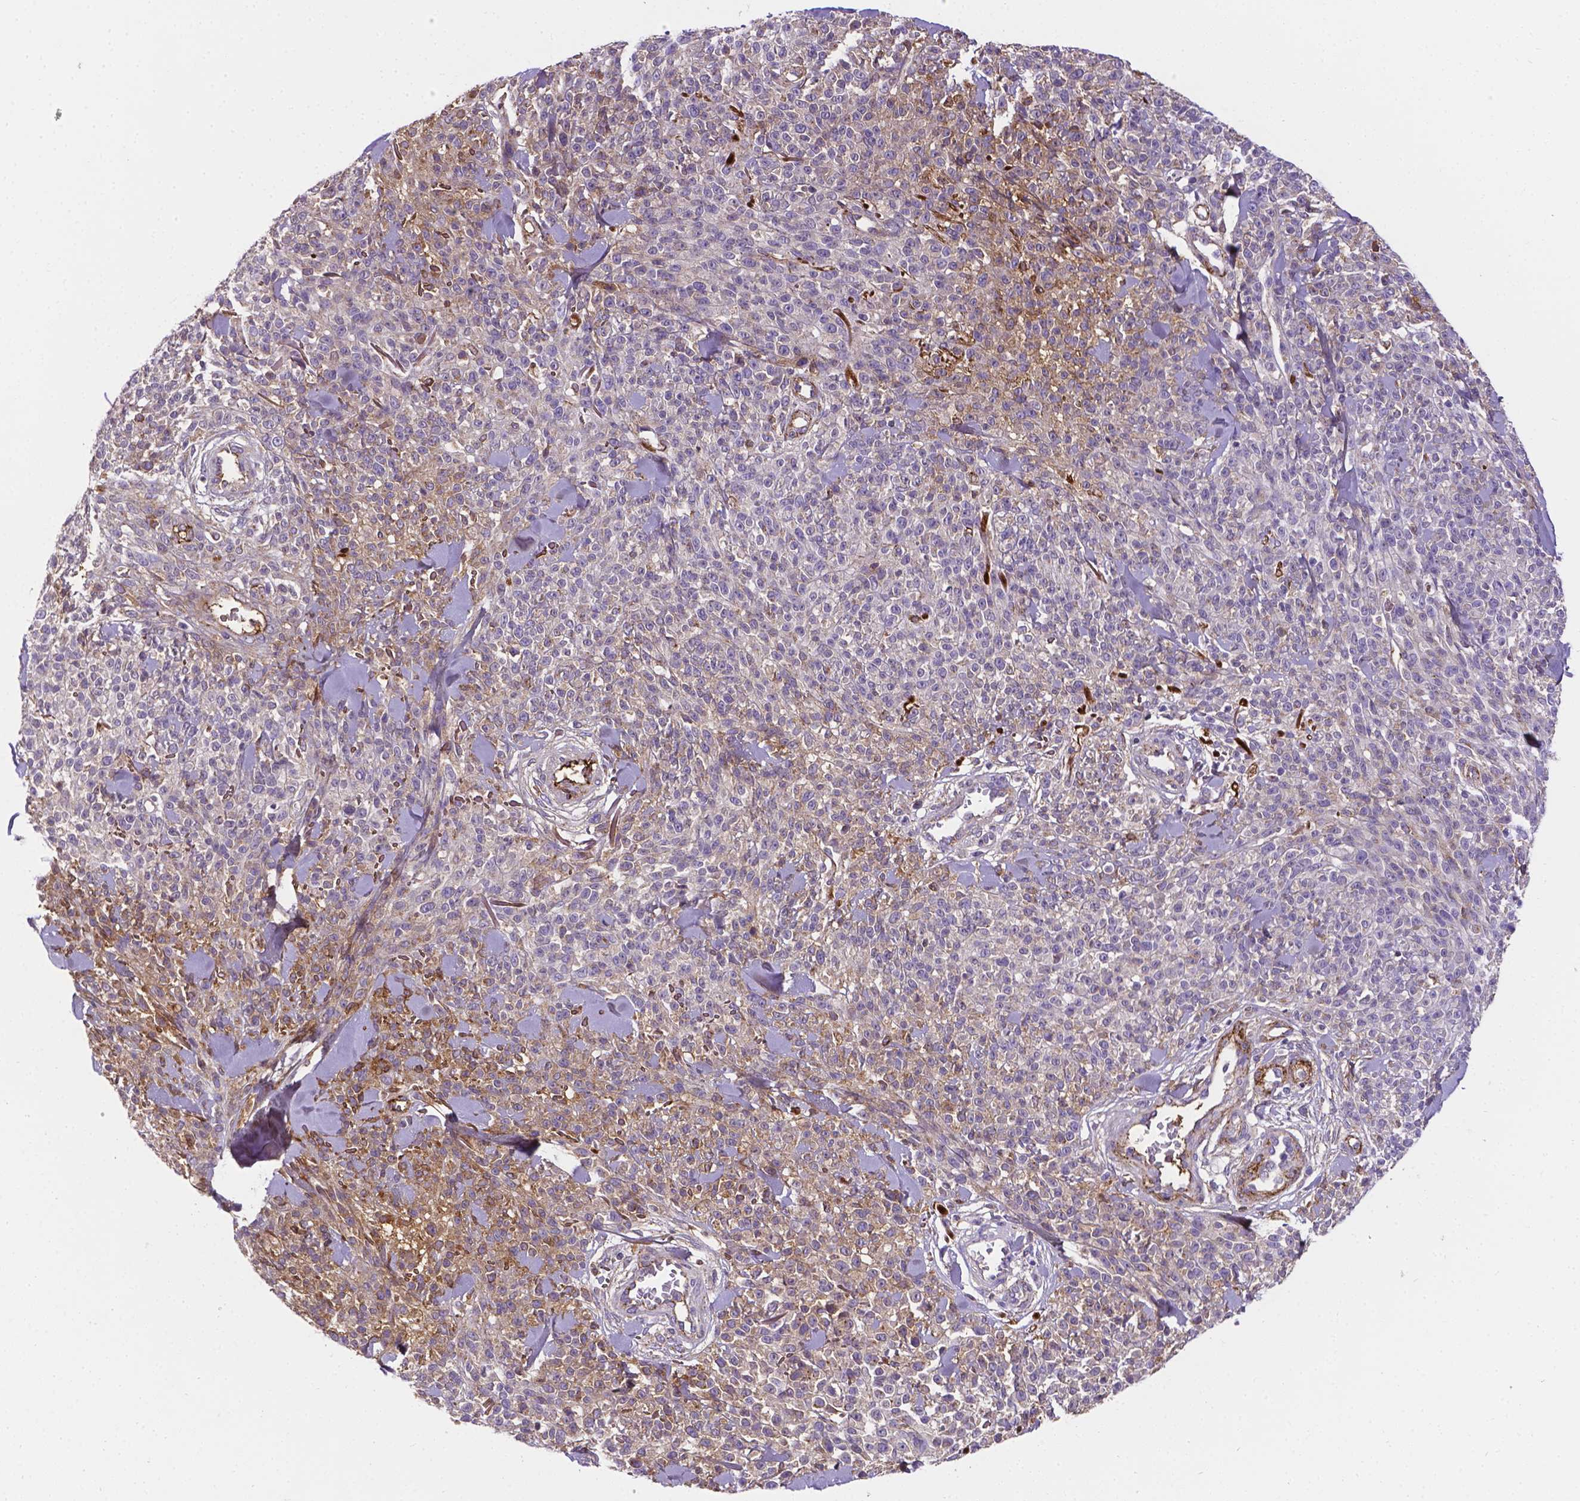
{"staining": {"intensity": "weak", "quantity": "<25%", "location": "cytoplasmic/membranous"}, "tissue": "melanoma", "cell_type": "Tumor cells", "image_type": "cancer", "snomed": [{"axis": "morphology", "description": "Malignant melanoma, NOS"}, {"axis": "topography", "description": "Skin"}, {"axis": "topography", "description": "Skin of trunk"}], "caption": "DAB immunohistochemical staining of melanoma exhibits no significant staining in tumor cells. (DAB immunohistochemistry with hematoxylin counter stain).", "gene": "APOE", "patient": {"sex": "male", "age": 74}}